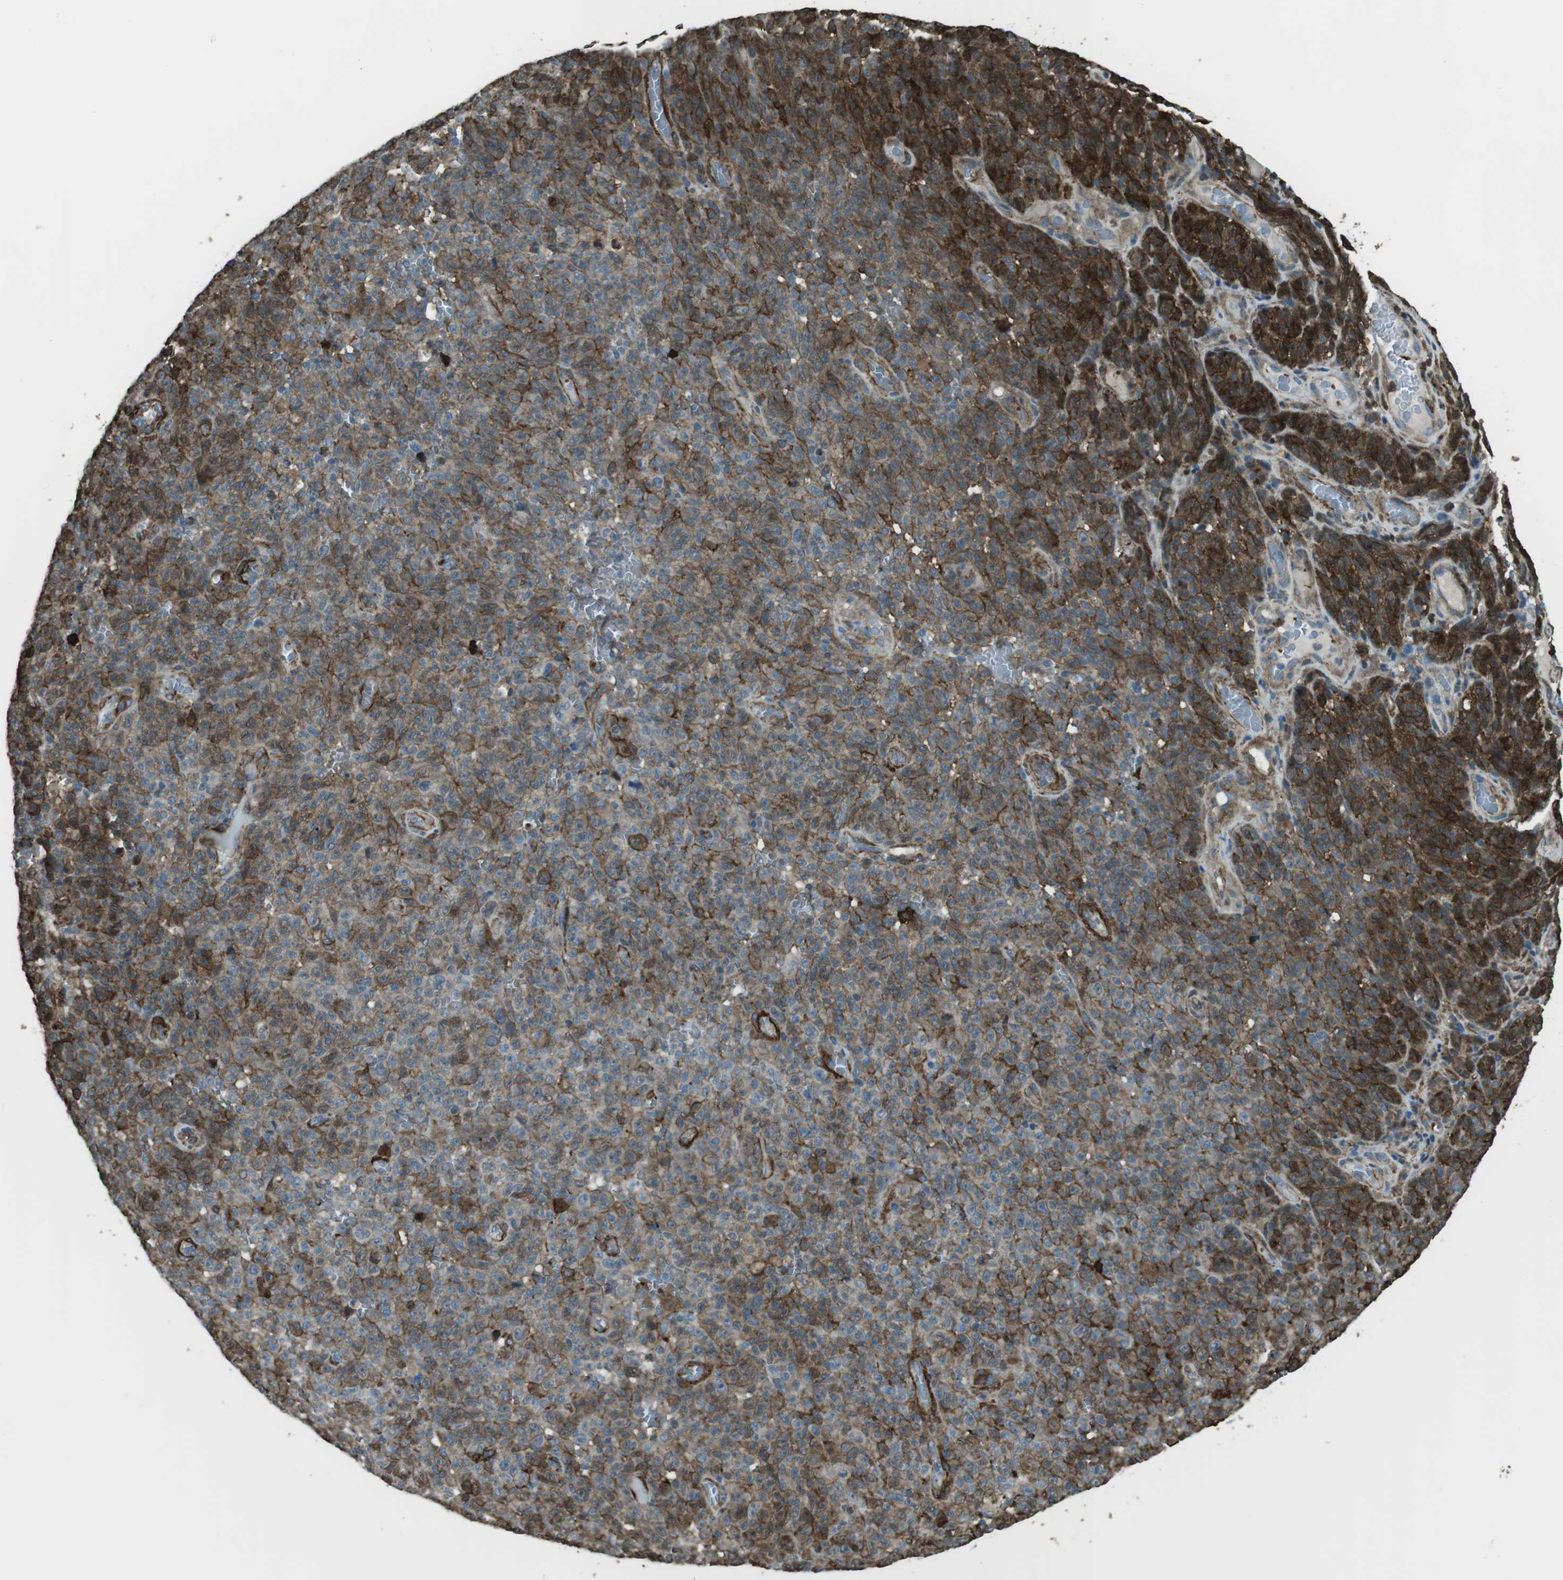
{"staining": {"intensity": "strong", "quantity": "25%-75%", "location": "cytoplasmic/membranous"}, "tissue": "melanoma", "cell_type": "Tumor cells", "image_type": "cancer", "snomed": [{"axis": "morphology", "description": "Malignant melanoma, NOS"}, {"axis": "topography", "description": "Skin"}], "caption": "Protein expression analysis of human malignant melanoma reveals strong cytoplasmic/membranous staining in about 25%-75% of tumor cells. Nuclei are stained in blue.", "gene": "SFT2D1", "patient": {"sex": "female", "age": 82}}